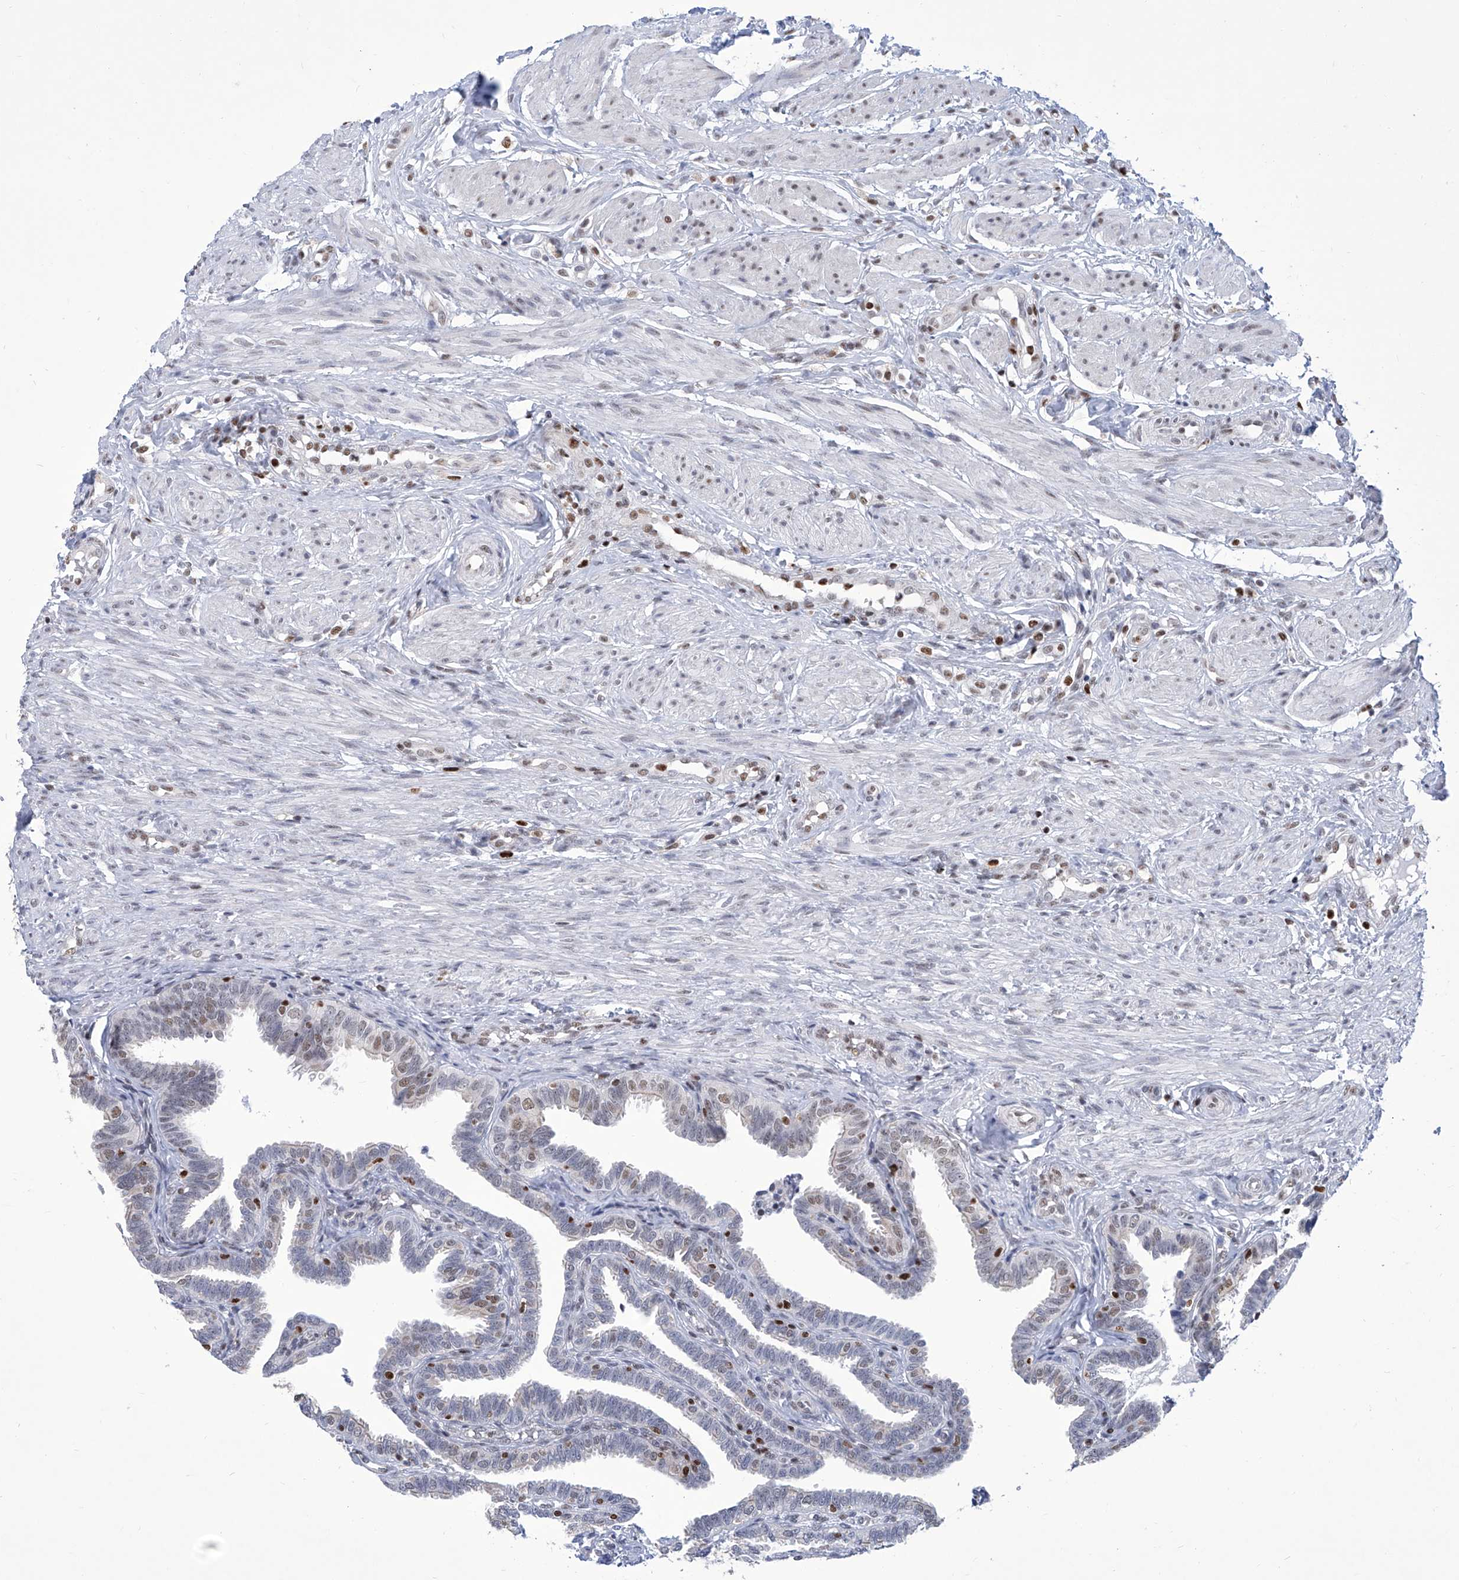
{"staining": {"intensity": "moderate", "quantity": "25%-75%", "location": "nuclear"}, "tissue": "fallopian tube", "cell_type": "Glandular cells", "image_type": "normal", "snomed": [{"axis": "morphology", "description": "Normal tissue, NOS"}, {"axis": "topography", "description": "Fallopian tube"}], "caption": "DAB immunohistochemical staining of unremarkable fallopian tube displays moderate nuclear protein staining in approximately 25%-75% of glandular cells. (DAB = brown stain, brightfield microscopy at high magnification).", "gene": "SREBF2", "patient": {"sex": "female", "age": 39}}